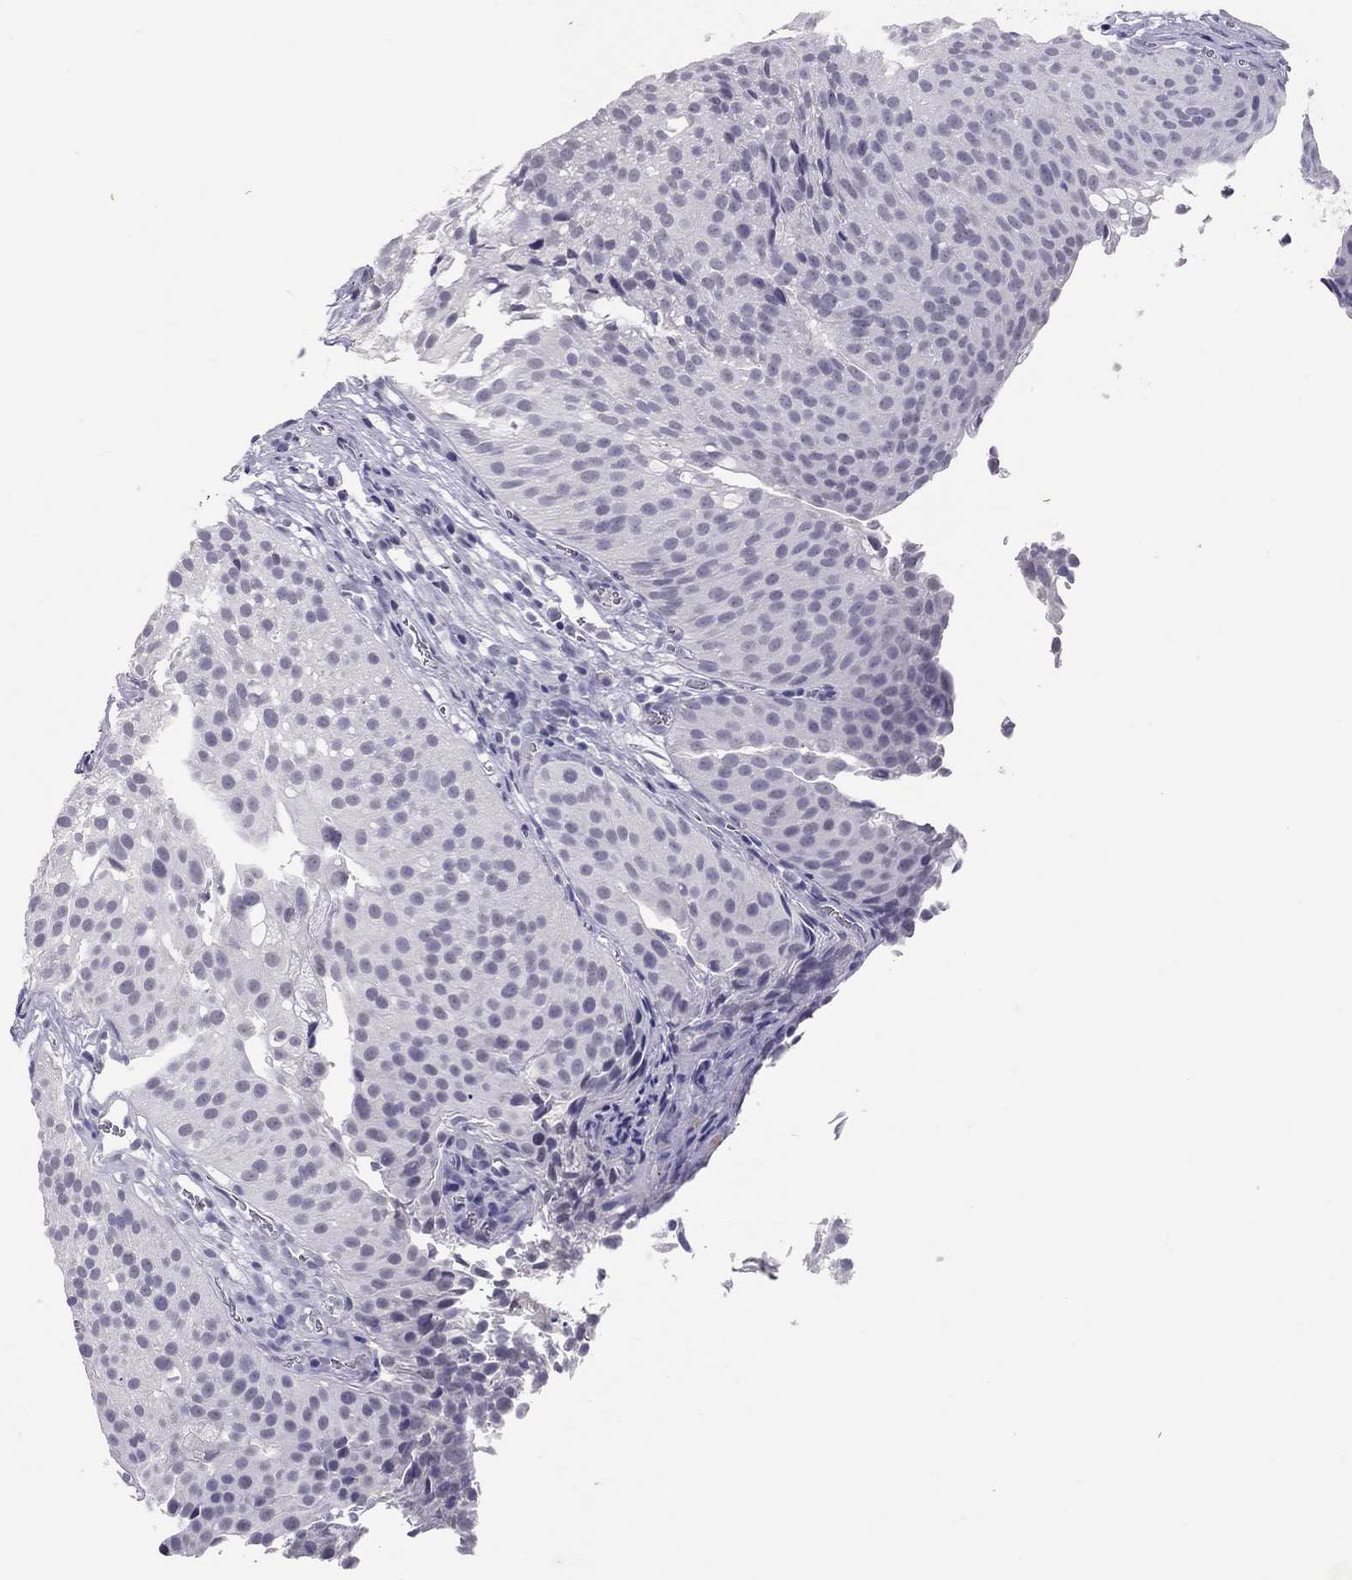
{"staining": {"intensity": "negative", "quantity": "none", "location": "none"}, "tissue": "urothelial cancer", "cell_type": "Tumor cells", "image_type": "cancer", "snomed": [{"axis": "morphology", "description": "Urothelial carcinoma, Low grade"}, {"axis": "topography", "description": "Urinary bladder"}], "caption": "Micrograph shows no significant protein expression in tumor cells of urothelial cancer.", "gene": "PSMB11", "patient": {"sex": "male", "age": 80}}